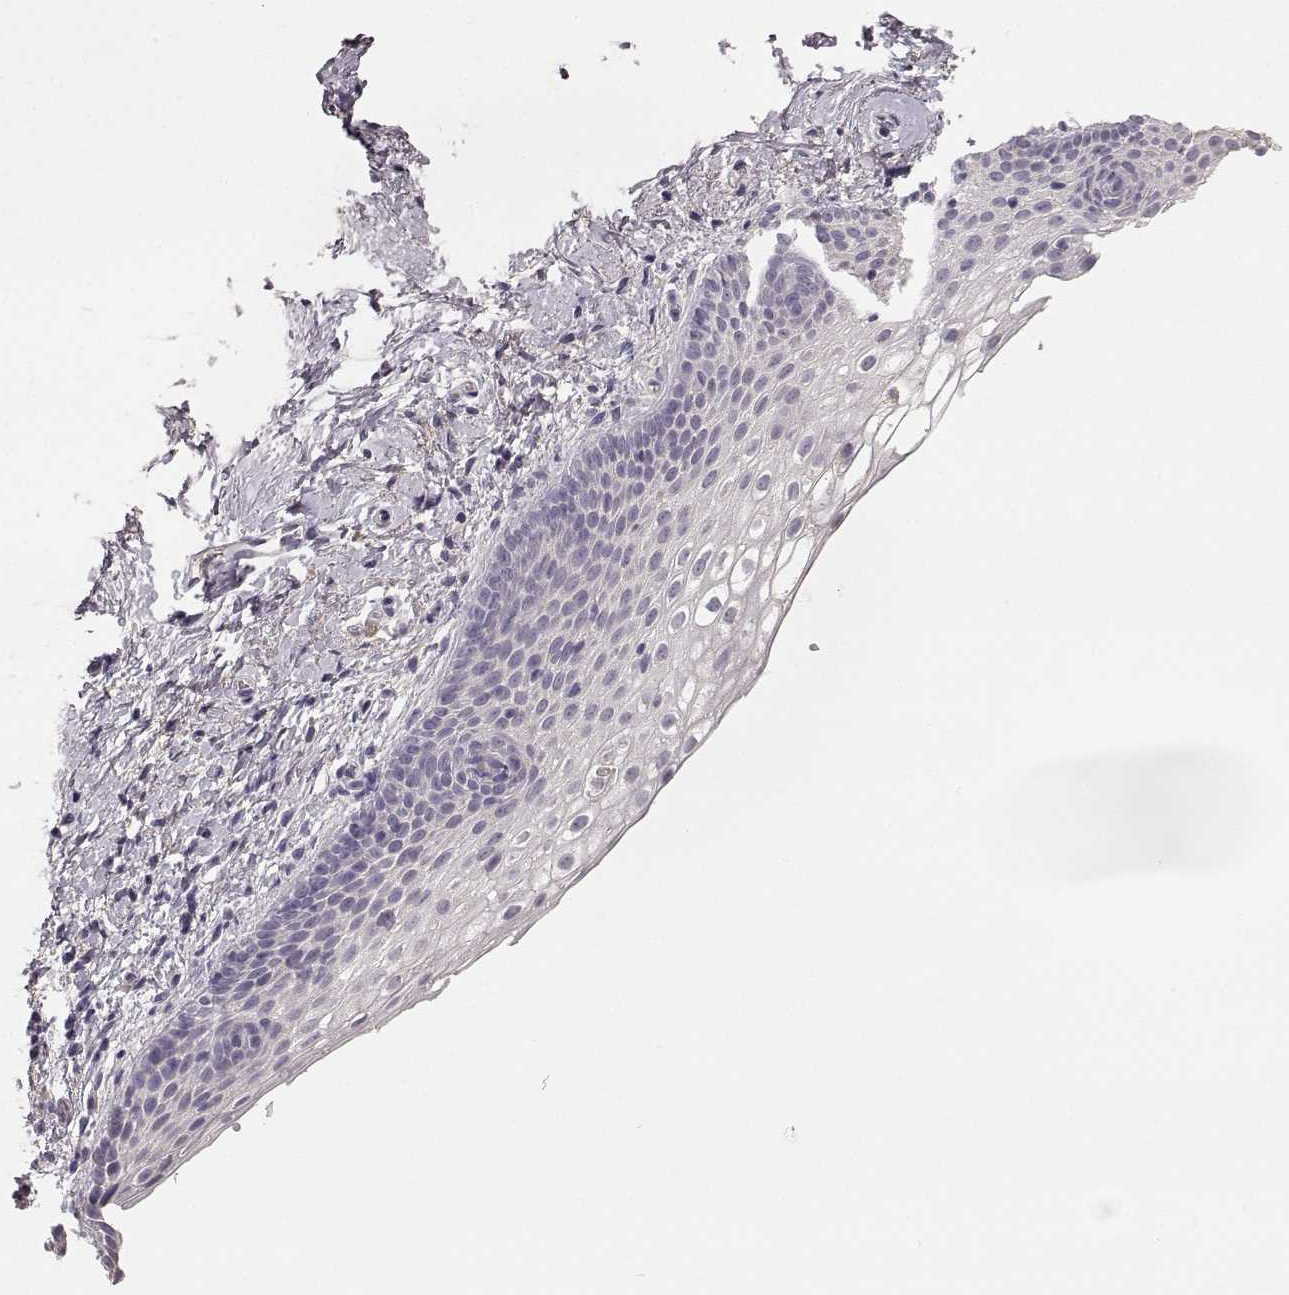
{"staining": {"intensity": "negative", "quantity": "none", "location": "none"}, "tissue": "vagina", "cell_type": "Squamous epithelial cells", "image_type": "normal", "snomed": [{"axis": "morphology", "description": "Normal tissue, NOS"}, {"axis": "topography", "description": "Vagina"}], "caption": "Photomicrograph shows no protein staining in squamous epithelial cells of benign vagina.", "gene": "YJEFN3", "patient": {"sex": "female", "age": 61}}